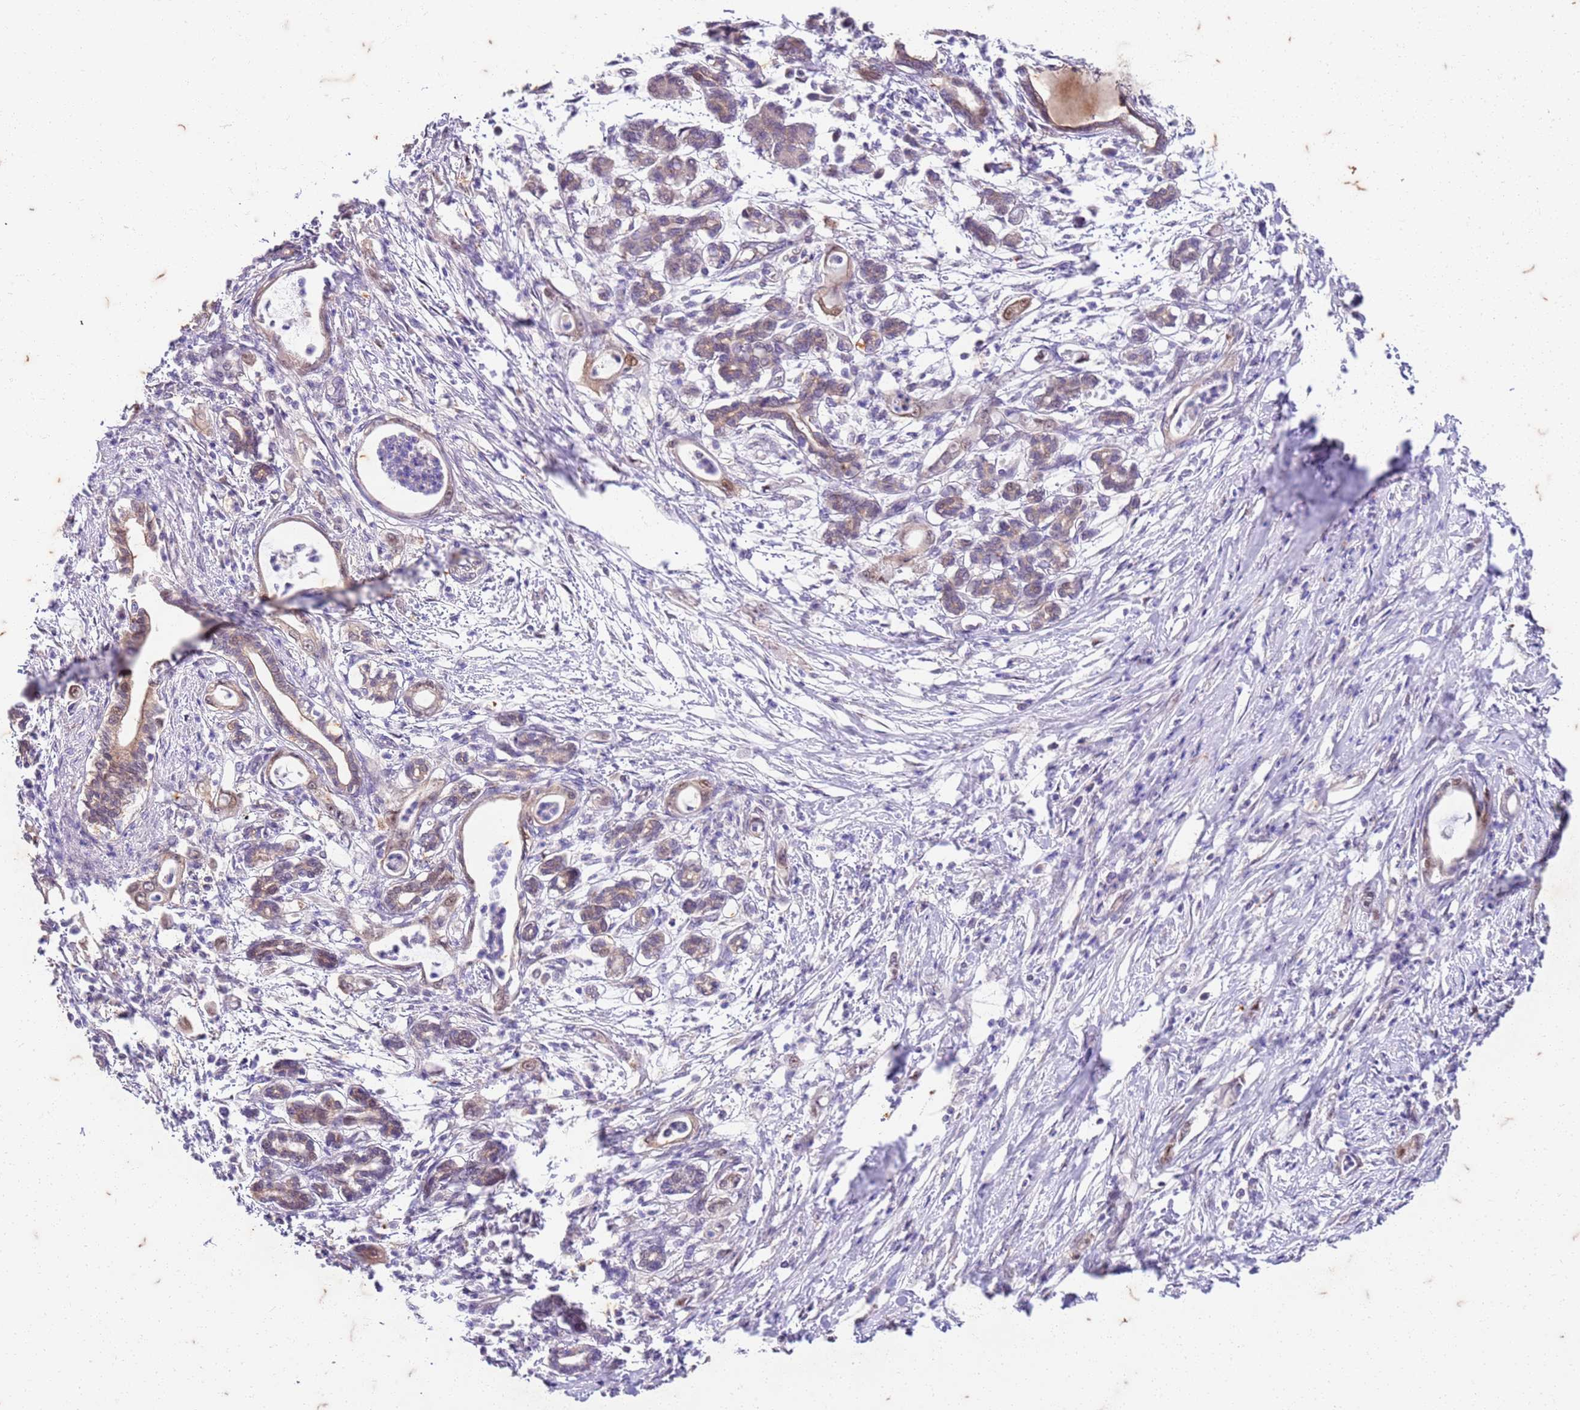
{"staining": {"intensity": "weak", "quantity": "25%-75%", "location": "cytoplasmic/membranous,nuclear"}, "tissue": "pancreatic cancer", "cell_type": "Tumor cells", "image_type": "cancer", "snomed": [{"axis": "morphology", "description": "Adenocarcinoma, NOS"}, {"axis": "topography", "description": "Pancreas"}], "caption": "Approximately 25%-75% of tumor cells in pancreatic cancer (adenocarcinoma) demonstrate weak cytoplasmic/membranous and nuclear protein staining as visualized by brown immunohistochemical staining.", "gene": "RAPGEF3", "patient": {"sex": "female", "age": 55}}